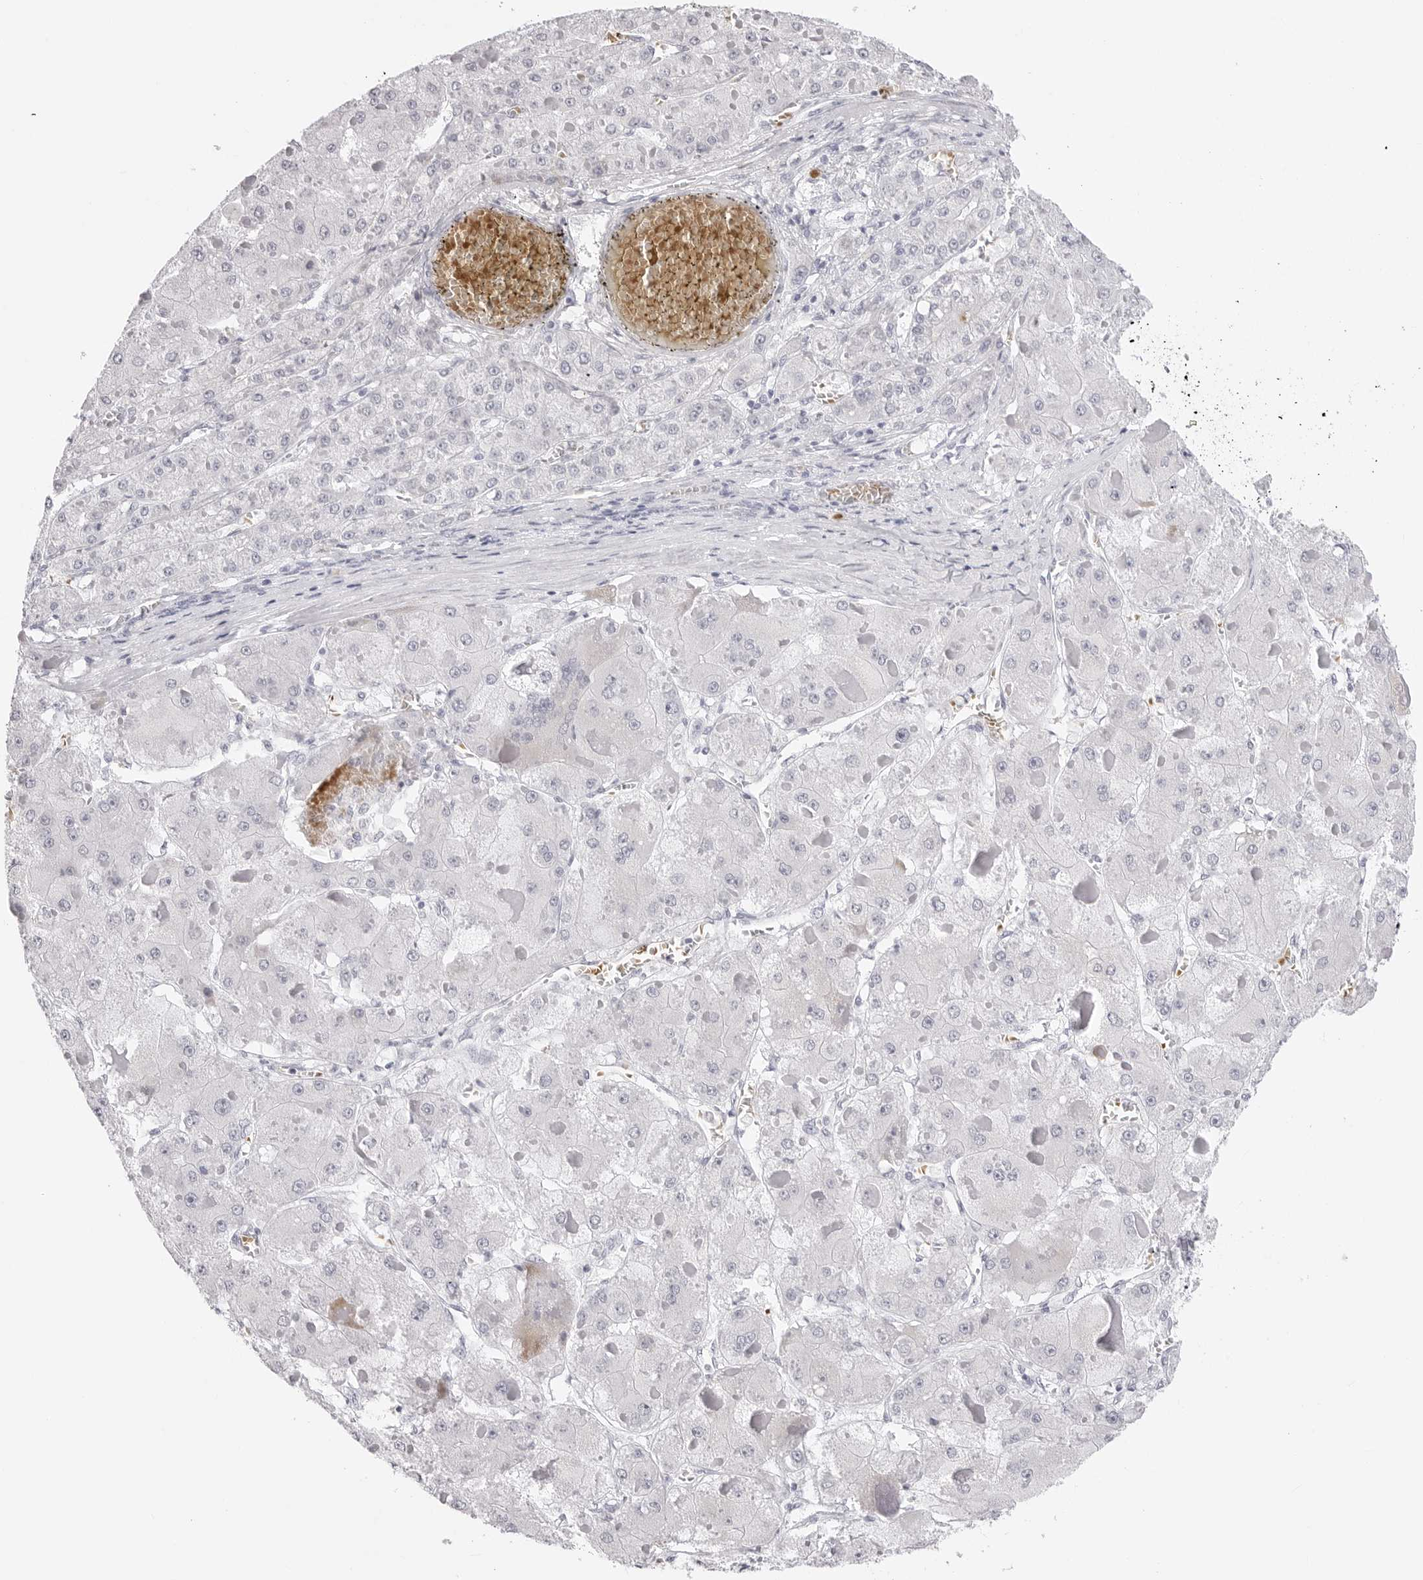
{"staining": {"intensity": "negative", "quantity": "none", "location": "none"}, "tissue": "liver cancer", "cell_type": "Tumor cells", "image_type": "cancer", "snomed": [{"axis": "morphology", "description": "Carcinoma, Hepatocellular, NOS"}, {"axis": "topography", "description": "Liver"}], "caption": "A photomicrograph of human liver cancer (hepatocellular carcinoma) is negative for staining in tumor cells. (Brightfield microscopy of DAB IHC at high magnification).", "gene": "TSSK1B", "patient": {"sex": "female", "age": 73}}